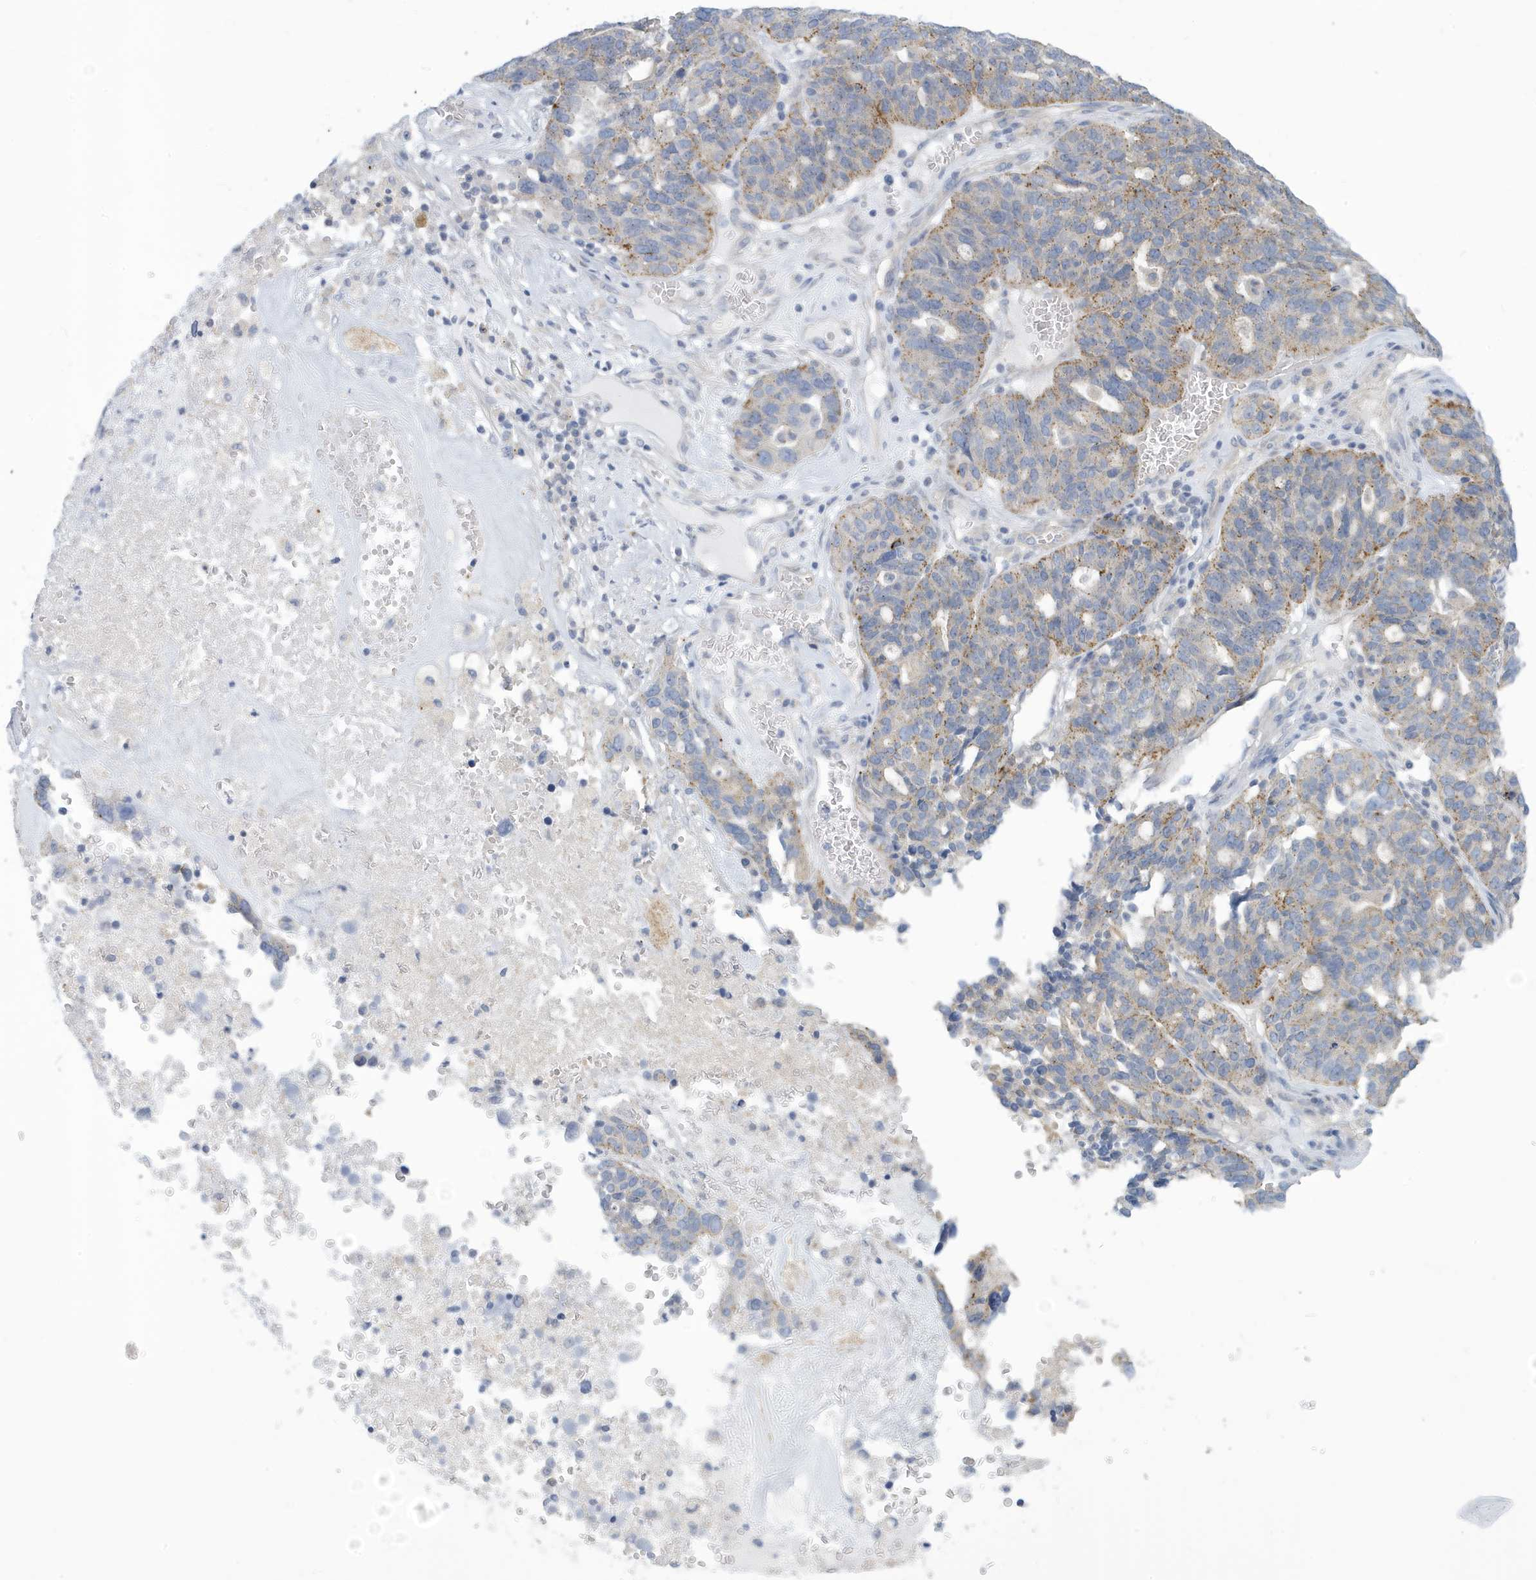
{"staining": {"intensity": "moderate", "quantity": "<25%", "location": "cytoplasmic/membranous"}, "tissue": "ovarian cancer", "cell_type": "Tumor cells", "image_type": "cancer", "snomed": [{"axis": "morphology", "description": "Cystadenocarcinoma, serous, NOS"}, {"axis": "topography", "description": "Ovary"}], "caption": "Immunohistochemical staining of ovarian serous cystadenocarcinoma shows moderate cytoplasmic/membranous protein positivity in approximately <25% of tumor cells.", "gene": "VTA1", "patient": {"sex": "female", "age": 59}}